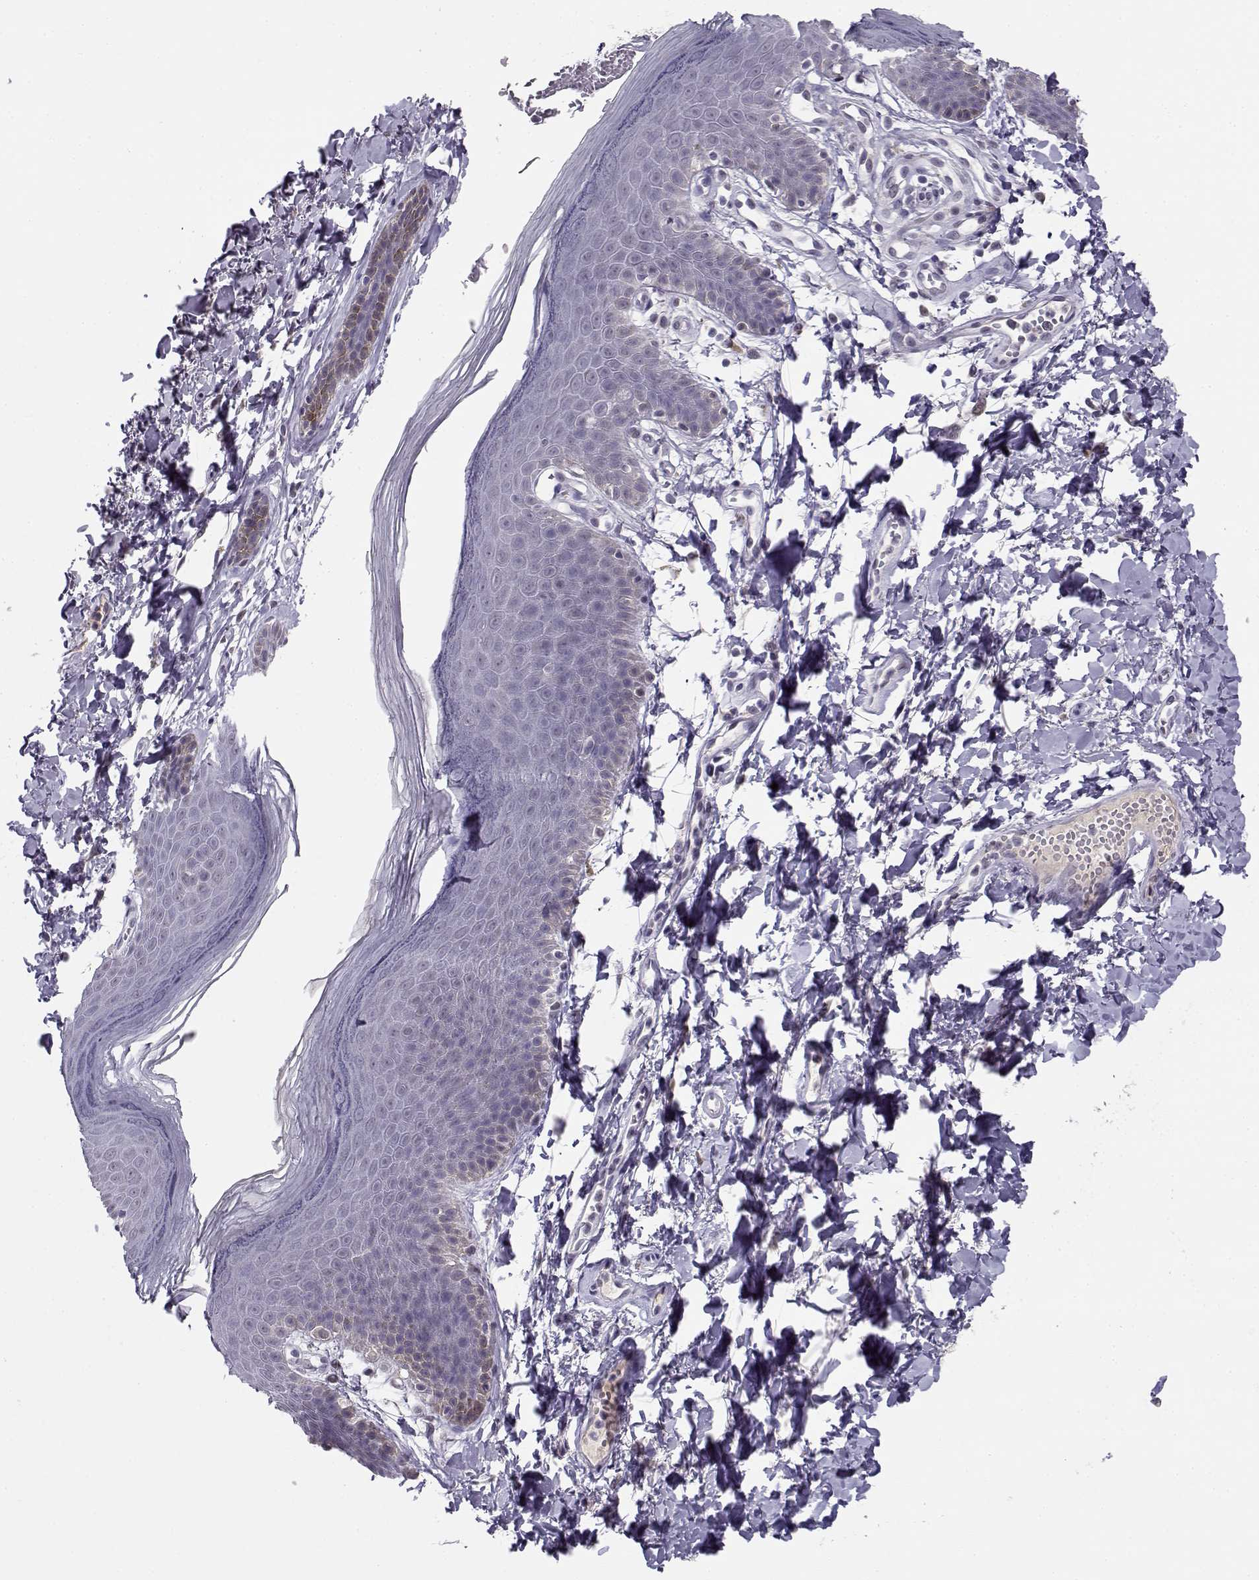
{"staining": {"intensity": "negative", "quantity": "none", "location": "none"}, "tissue": "skin", "cell_type": "Epidermal cells", "image_type": "normal", "snomed": [{"axis": "morphology", "description": "Normal tissue, NOS"}, {"axis": "topography", "description": "Anal"}], "caption": "The immunohistochemistry (IHC) photomicrograph has no significant expression in epidermal cells of skin.", "gene": "C16orf86", "patient": {"sex": "male", "age": 53}}